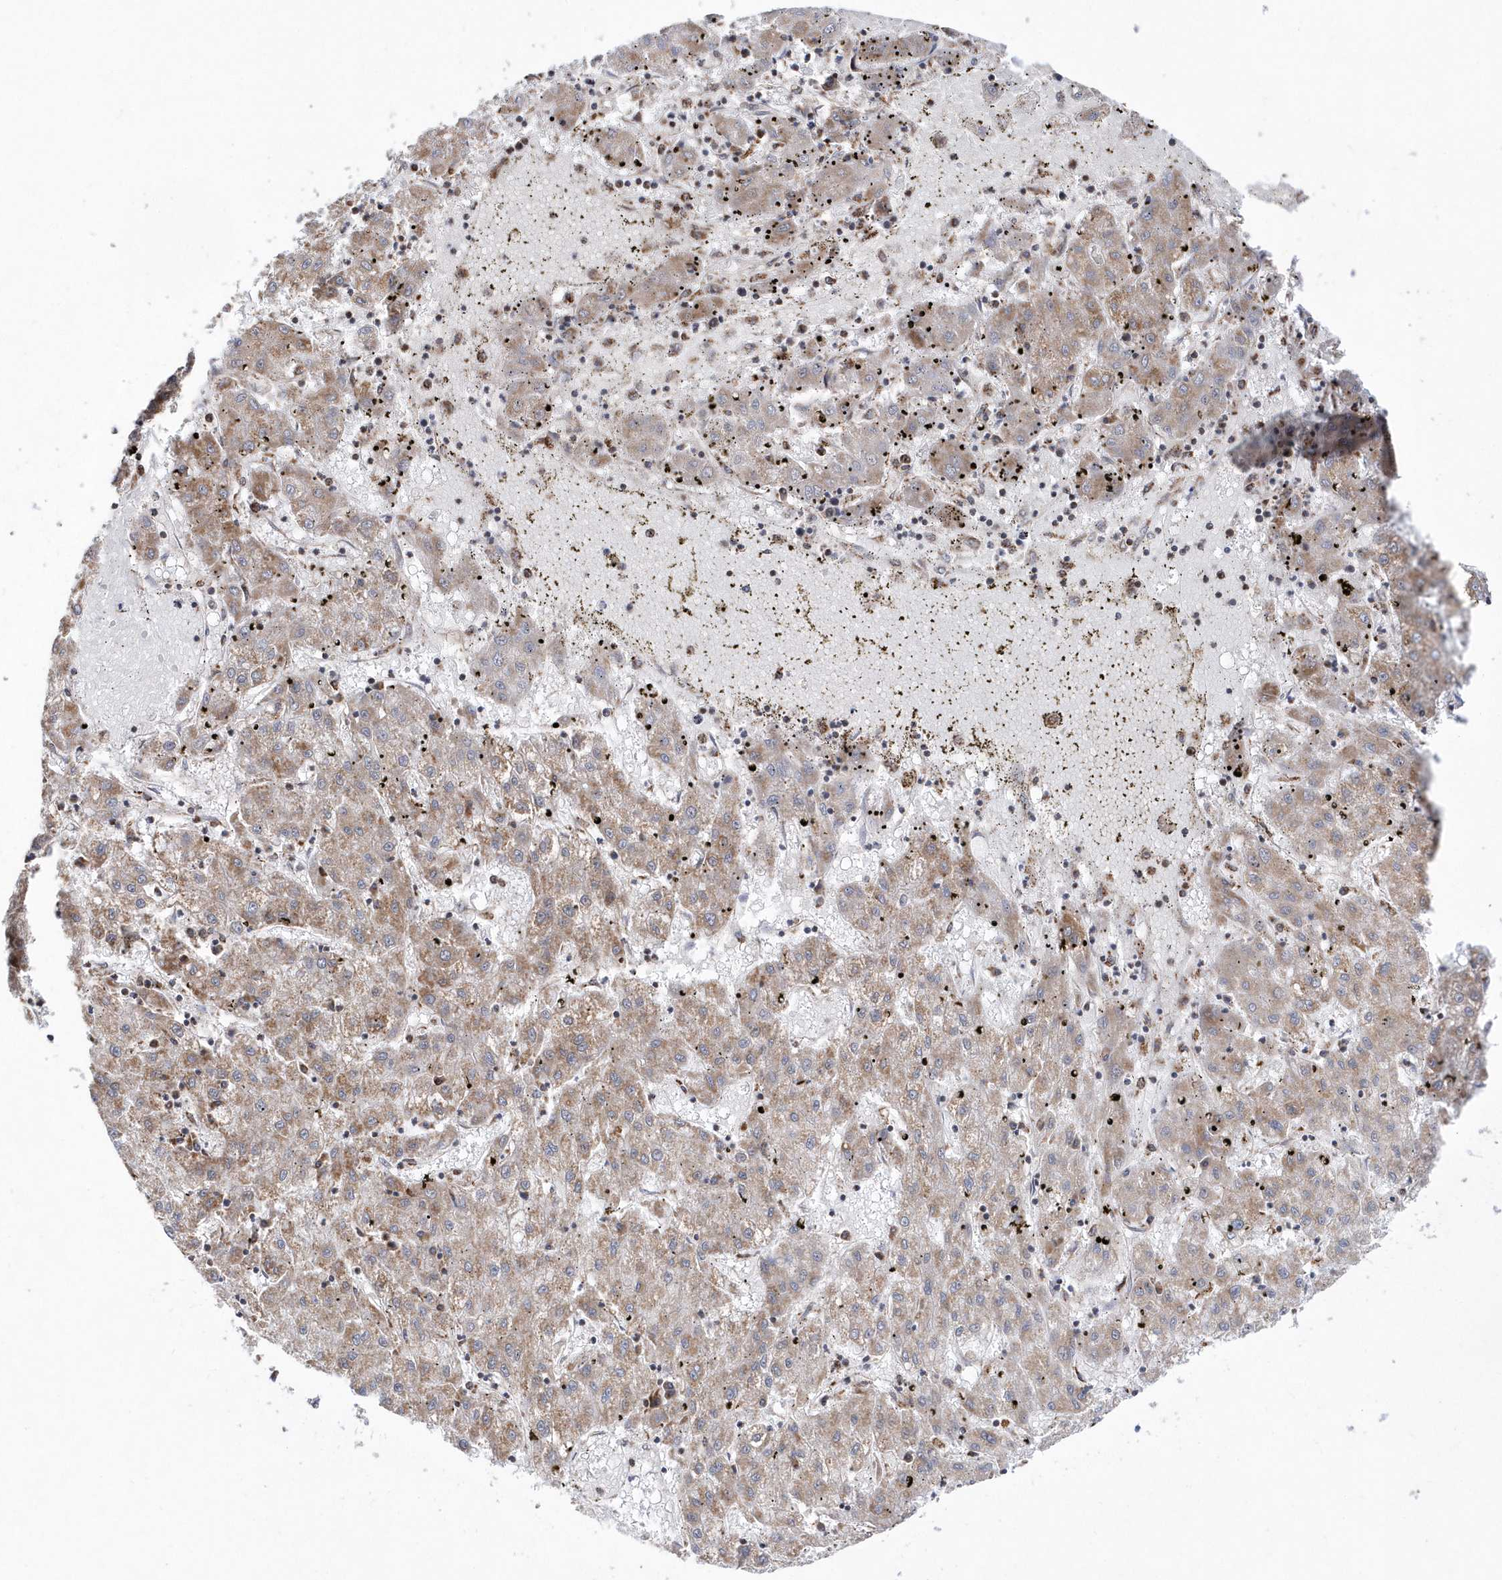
{"staining": {"intensity": "weak", "quantity": "25%-75%", "location": "cytoplasmic/membranous"}, "tissue": "liver cancer", "cell_type": "Tumor cells", "image_type": "cancer", "snomed": [{"axis": "morphology", "description": "Carcinoma, Hepatocellular, NOS"}, {"axis": "topography", "description": "Liver"}], "caption": "Liver cancer tissue exhibits weak cytoplasmic/membranous expression in approximately 25%-75% of tumor cells", "gene": "DALRD3", "patient": {"sex": "male", "age": 72}}